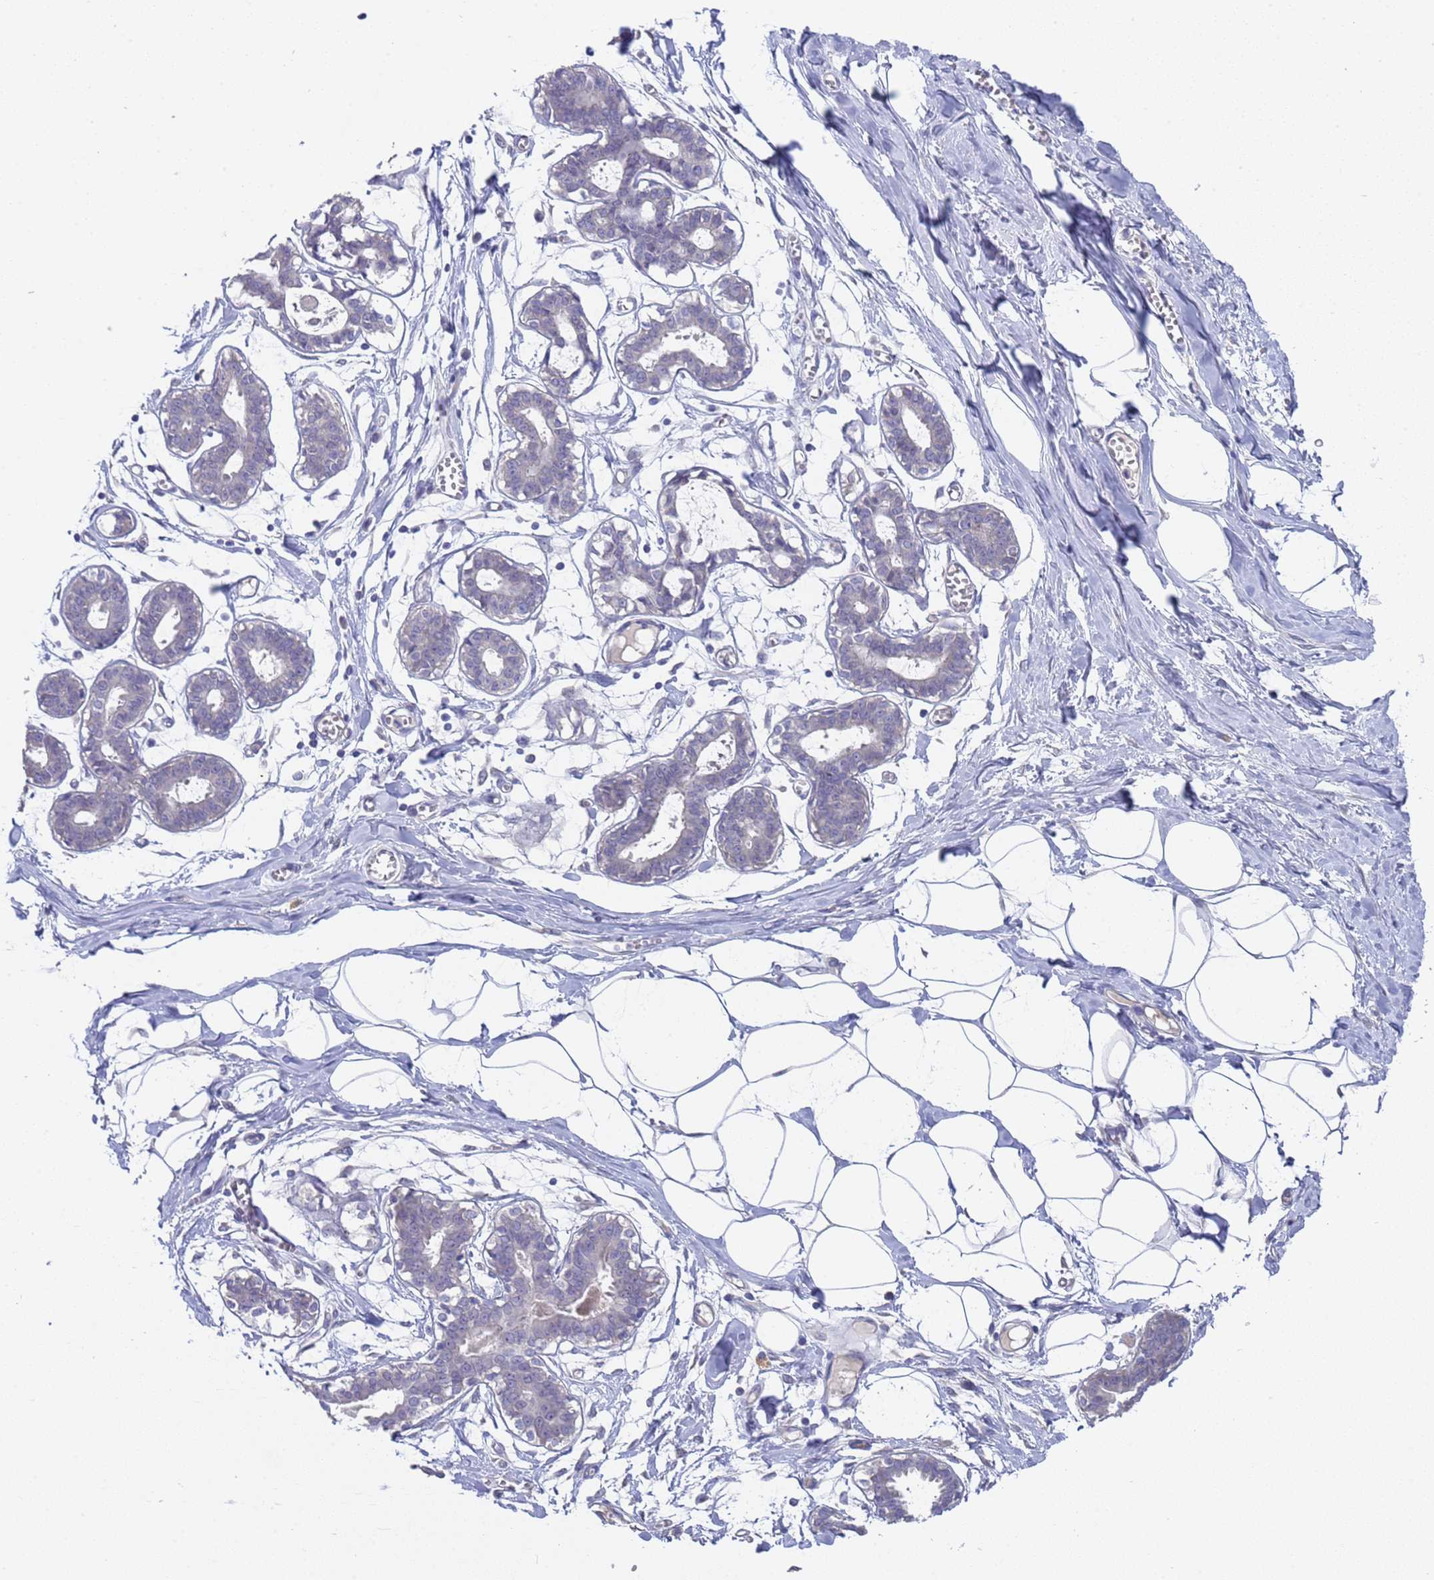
{"staining": {"intensity": "negative", "quantity": "none", "location": "none"}, "tissue": "breast", "cell_type": "Adipocytes", "image_type": "normal", "snomed": [{"axis": "morphology", "description": "Normal tissue, NOS"}, {"axis": "topography", "description": "Breast"}], "caption": "This image is of benign breast stained with immunohistochemistry (IHC) to label a protein in brown with the nuclei are counter-stained blue. There is no positivity in adipocytes. Brightfield microscopy of immunohistochemistry (IHC) stained with DAB (3,3'-diaminobenzidine) (brown) and hematoxylin (blue), captured at high magnification.", "gene": "TRMT10A", "patient": {"sex": "female", "age": 27}}